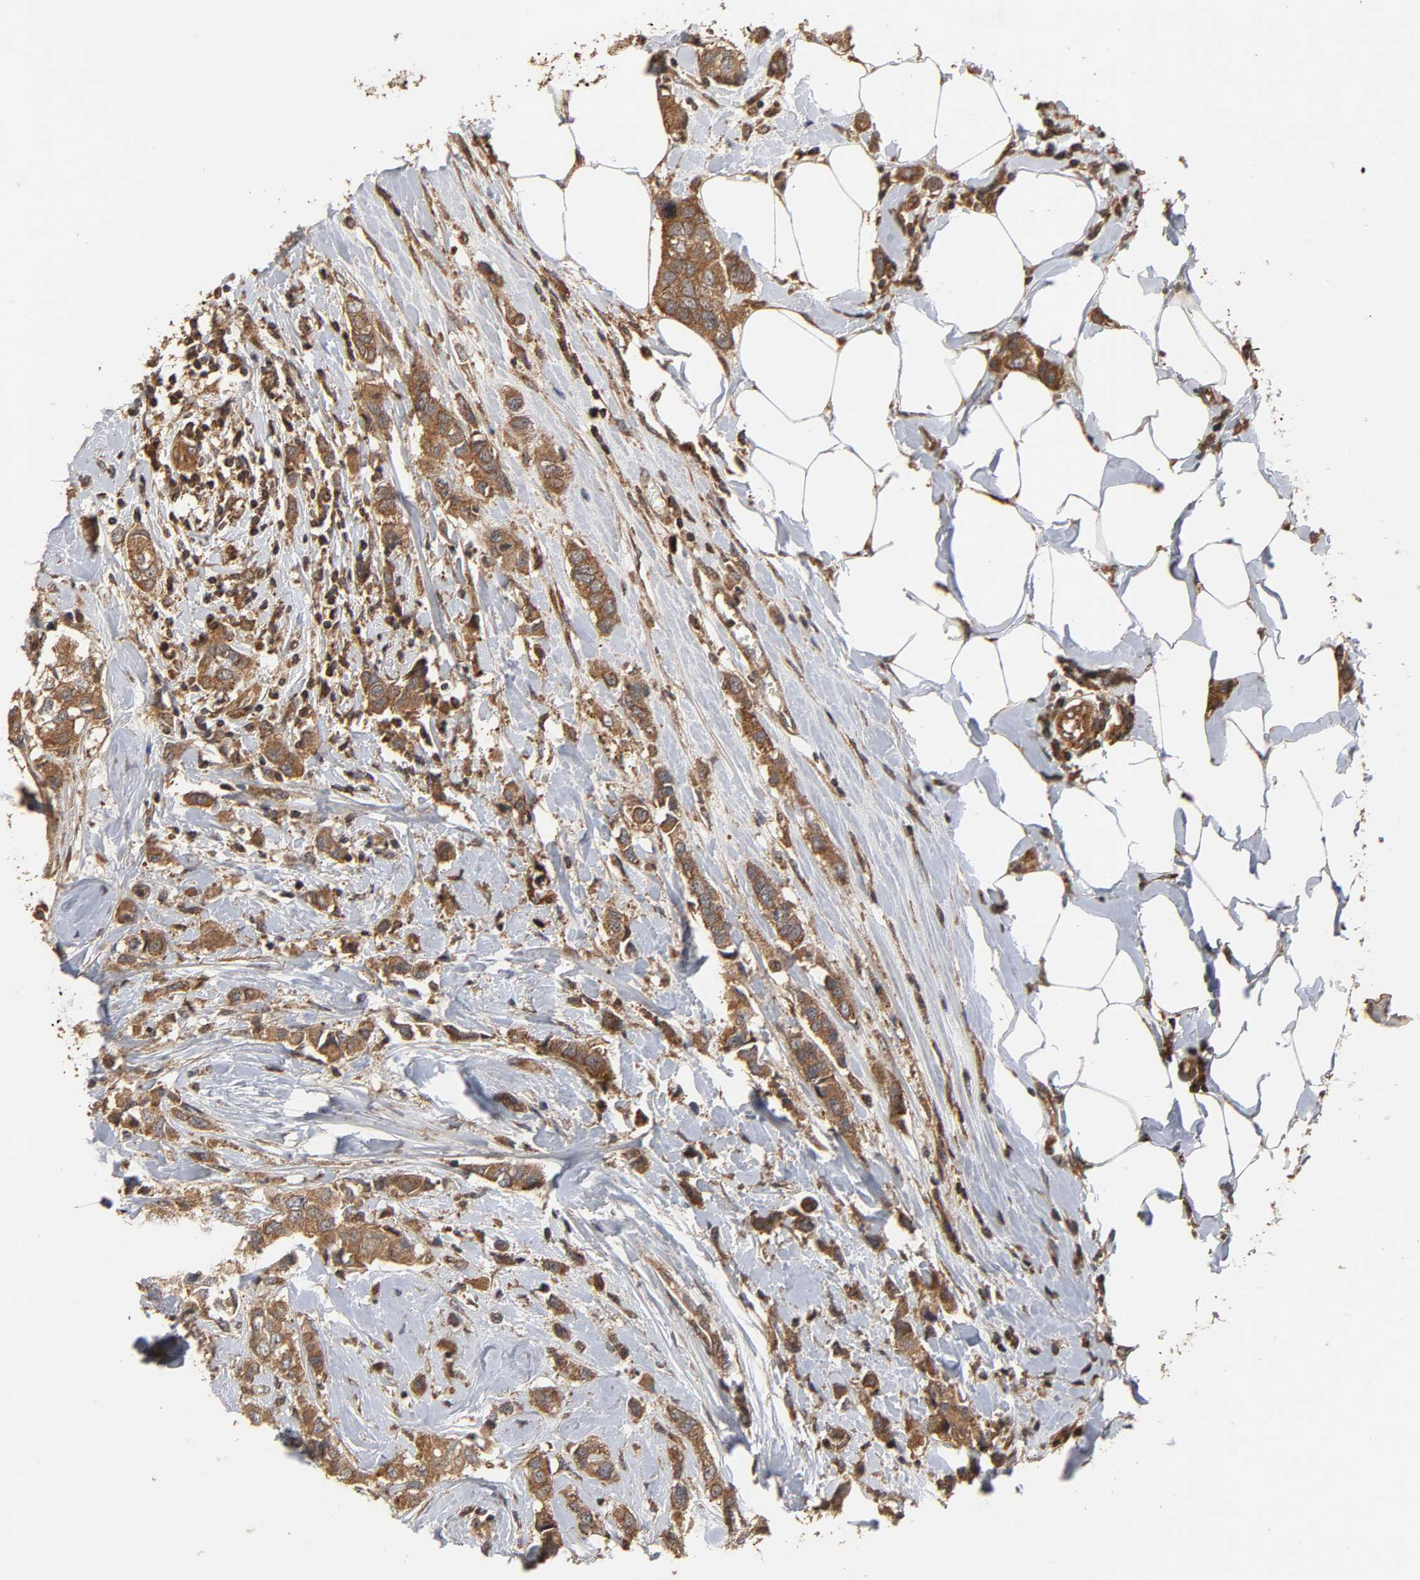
{"staining": {"intensity": "strong", "quantity": ">75%", "location": "cytoplasmic/membranous"}, "tissue": "breast cancer", "cell_type": "Tumor cells", "image_type": "cancer", "snomed": [{"axis": "morphology", "description": "Duct carcinoma"}, {"axis": "topography", "description": "Breast"}], "caption": "DAB (3,3'-diaminobenzidine) immunohistochemical staining of human breast invasive ductal carcinoma displays strong cytoplasmic/membranous protein expression in approximately >75% of tumor cells.", "gene": "IKBKB", "patient": {"sex": "female", "age": 50}}